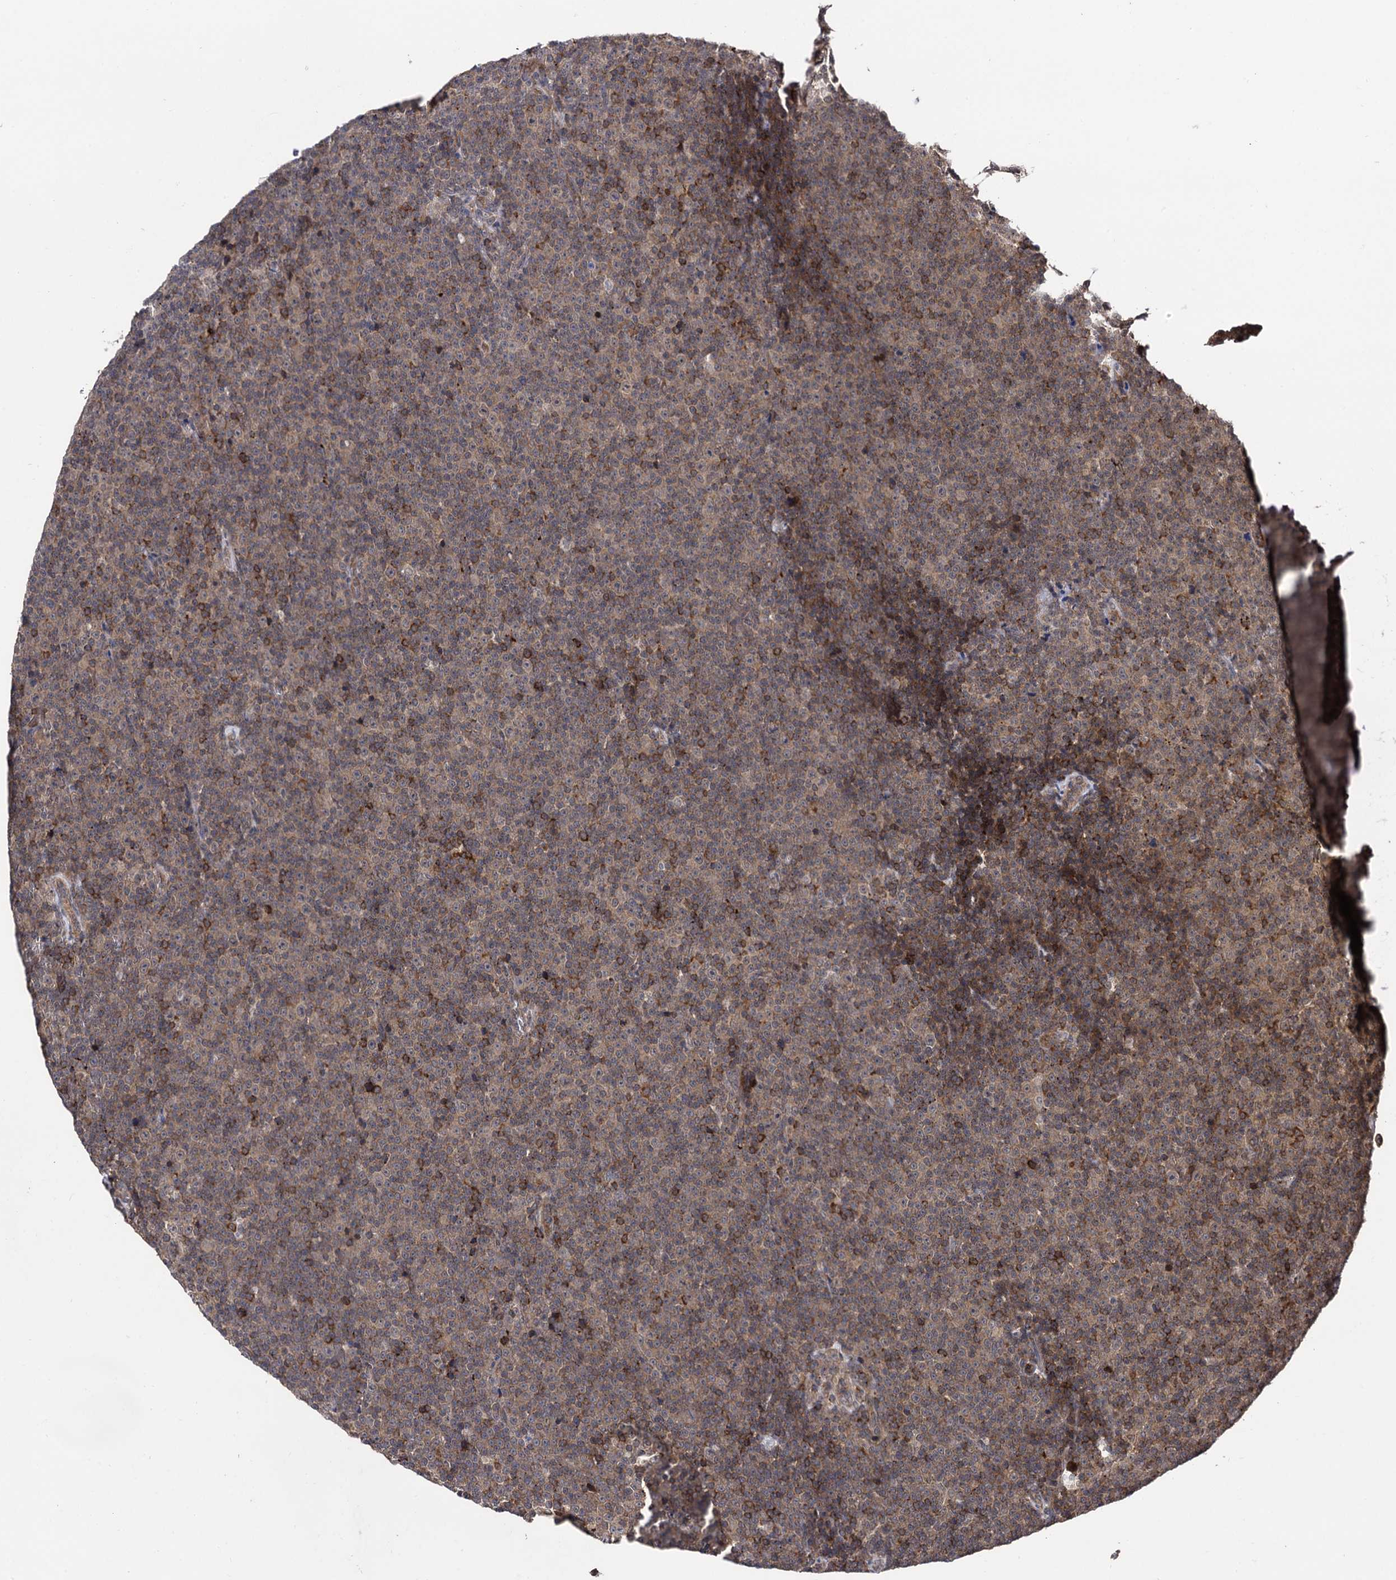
{"staining": {"intensity": "weak", "quantity": "25%-75%", "location": "cytoplasmic/membranous"}, "tissue": "lymphoma", "cell_type": "Tumor cells", "image_type": "cancer", "snomed": [{"axis": "morphology", "description": "Malignant lymphoma, non-Hodgkin's type, Low grade"}, {"axis": "topography", "description": "Lymph node"}], "caption": "This photomicrograph displays IHC staining of malignant lymphoma, non-Hodgkin's type (low-grade), with low weak cytoplasmic/membranous positivity in approximately 25%-75% of tumor cells.", "gene": "MICAL2", "patient": {"sex": "female", "age": 67}}